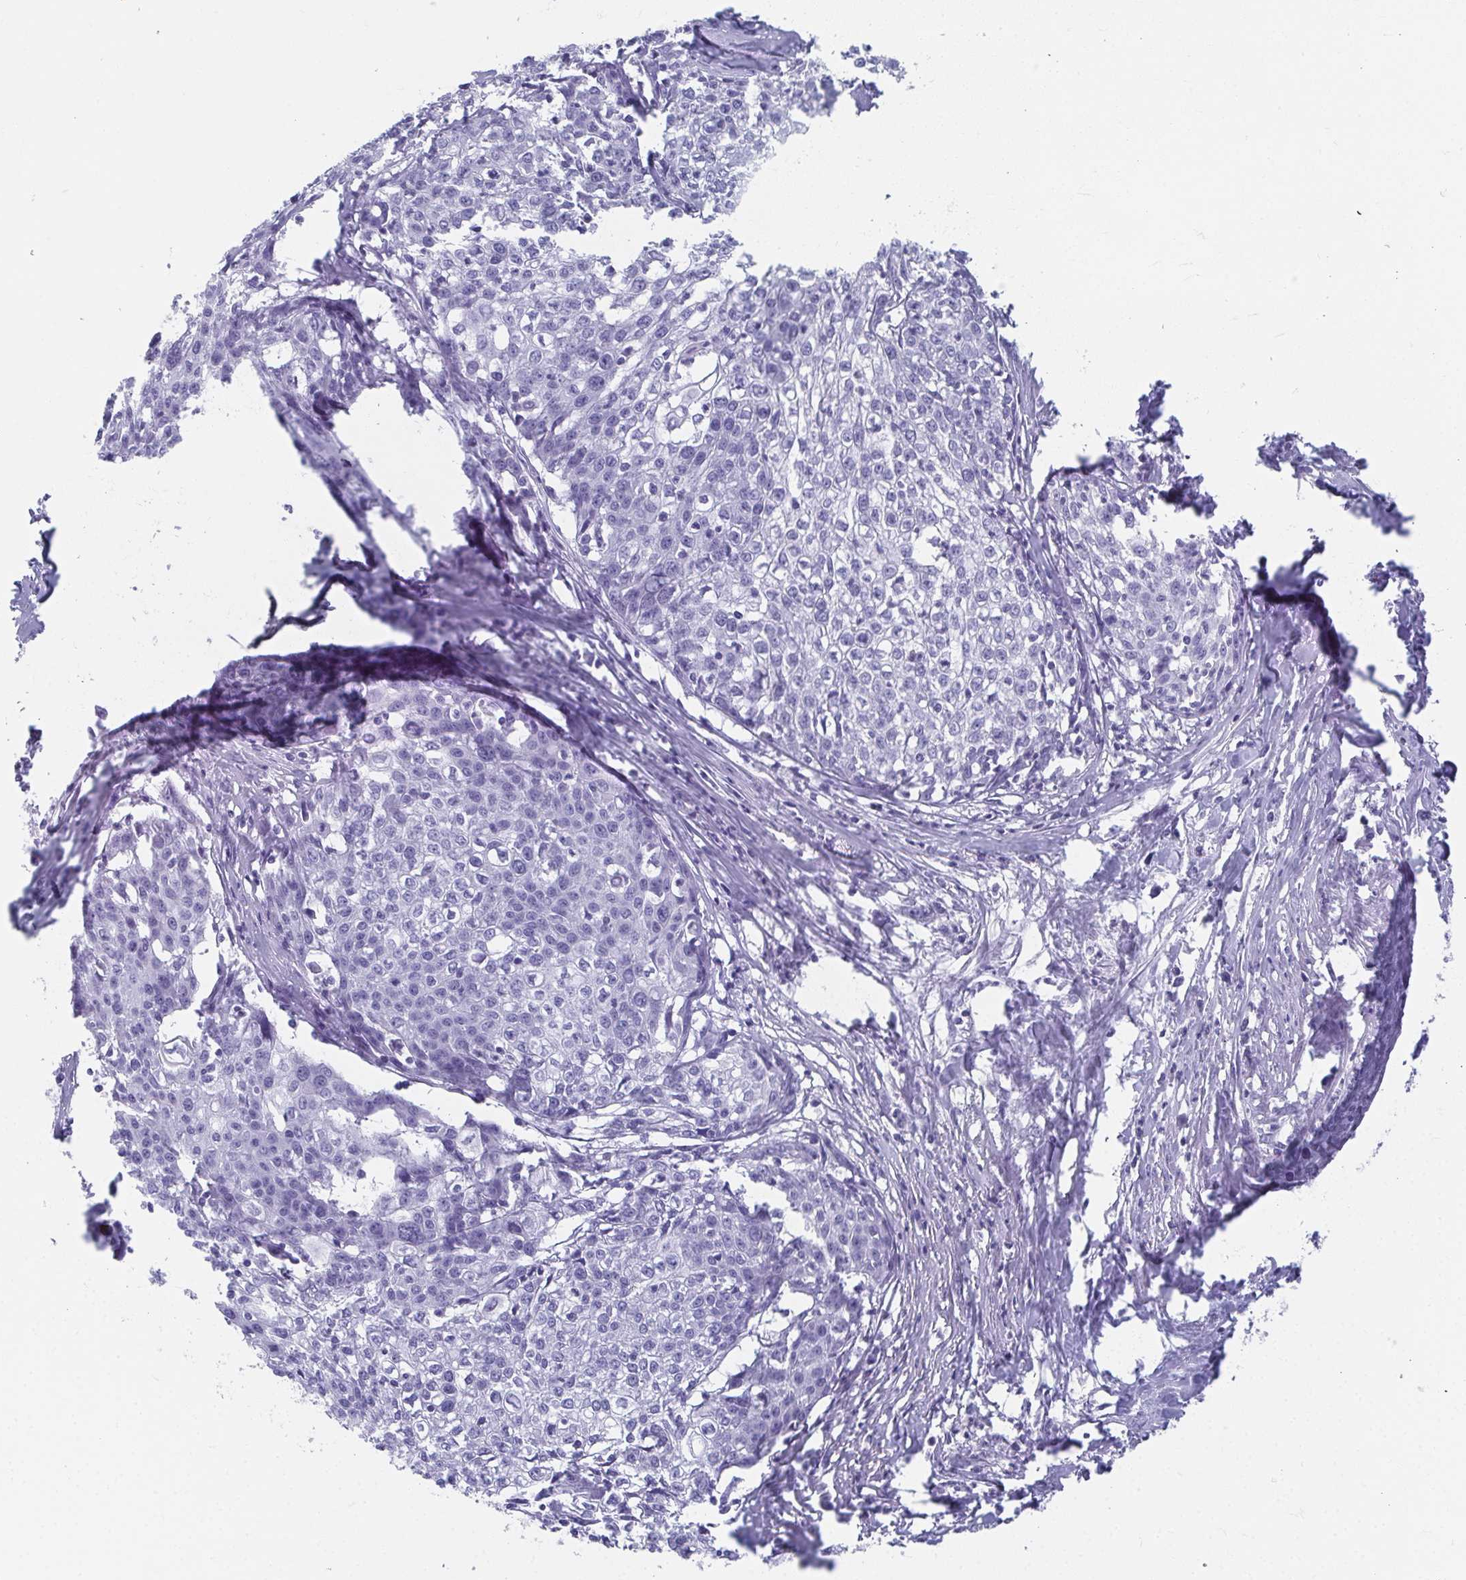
{"staining": {"intensity": "negative", "quantity": "none", "location": "none"}, "tissue": "cervical cancer", "cell_type": "Tumor cells", "image_type": "cancer", "snomed": [{"axis": "morphology", "description": "Squamous cell carcinoma, NOS"}, {"axis": "topography", "description": "Cervix"}], "caption": "IHC micrograph of neoplastic tissue: human squamous cell carcinoma (cervical) stained with DAB (3,3'-diaminobenzidine) displays no significant protein staining in tumor cells.", "gene": "GHRL", "patient": {"sex": "female", "age": 39}}